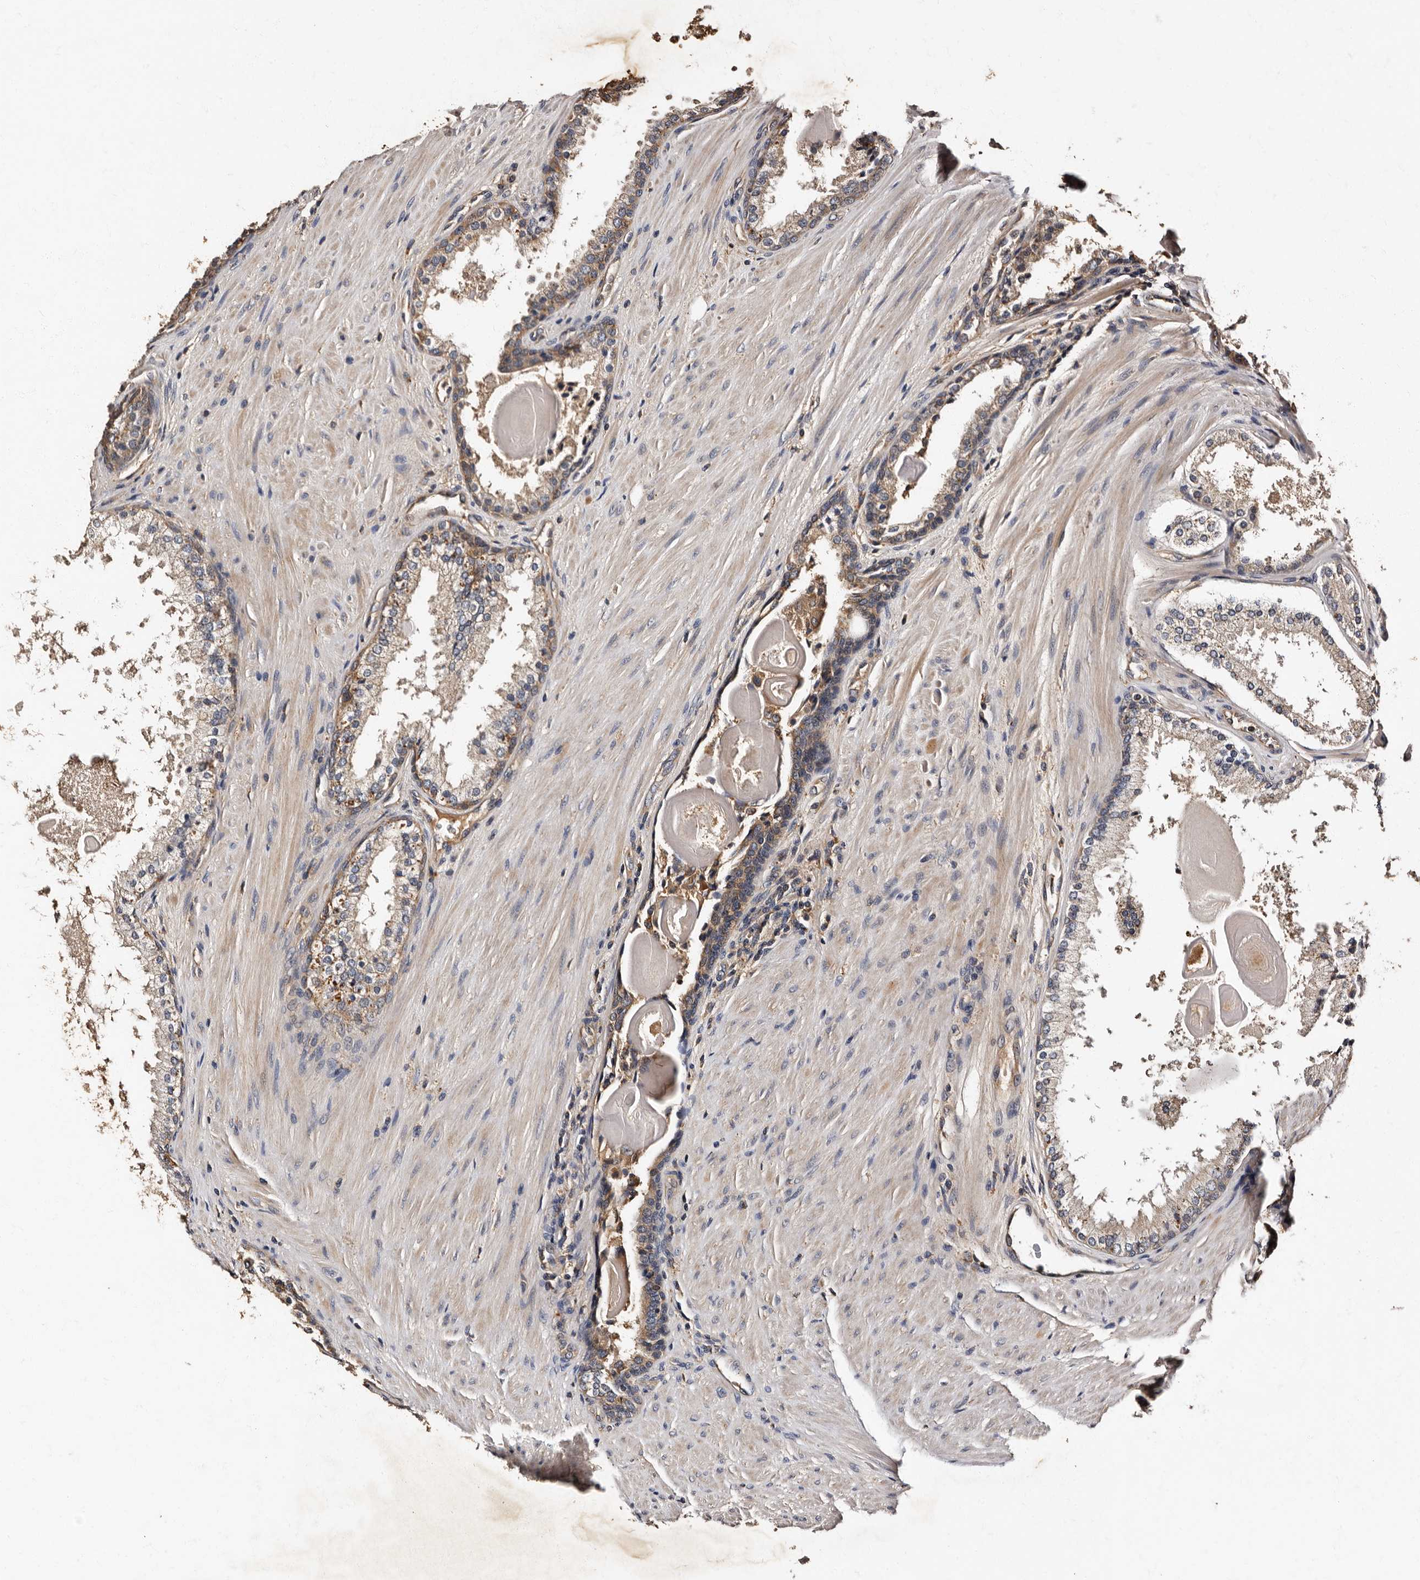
{"staining": {"intensity": "weak", "quantity": "25%-75%", "location": "cytoplasmic/membranous"}, "tissue": "prostate cancer", "cell_type": "Tumor cells", "image_type": "cancer", "snomed": [{"axis": "morphology", "description": "Adenocarcinoma, High grade"}, {"axis": "topography", "description": "Prostate"}], "caption": "IHC staining of prostate cancer, which reveals low levels of weak cytoplasmic/membranous staining in about 25%-75% of tumor cells indicating weak cytoplasmic/membranous protein staining. The staining was performed using DAB (brown) for protein detection and nuclei were counterstained in hematoxylin (blue).", "gene": "ADCK5", "patient": {"sex": "male", "age": 60}}